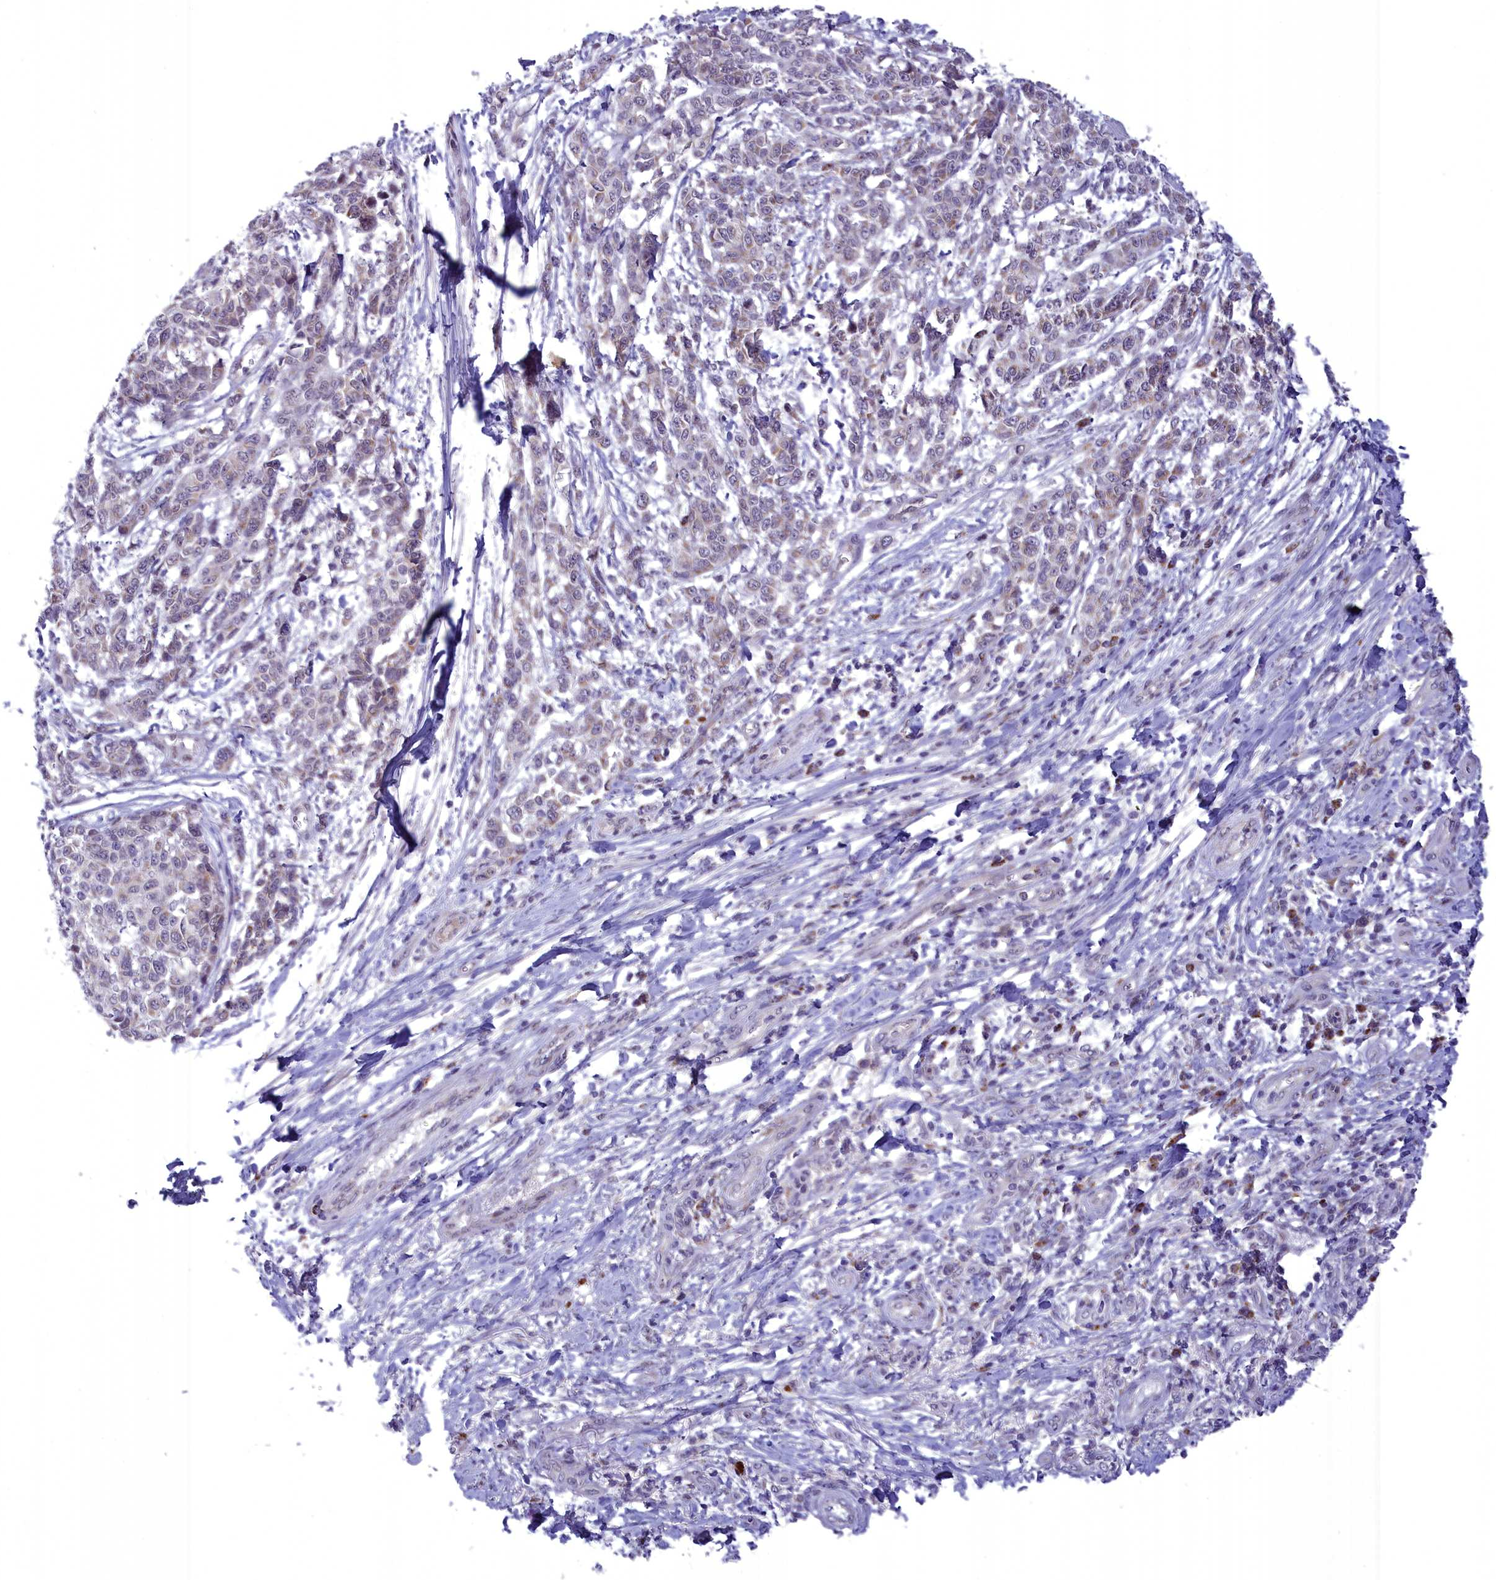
{"staining": {"intensity": "weak", "quantity": "<25%", "location": "cytoplasmic/membranous"}, "tissue": "melanoma", "cell_type": "Tumor cells", "image_type": "cancer", "snomed": [{"axis": "morphology", "description": "Malignant melanoma, NOS"}, {"axis": "topography", "description": "Skin"}], "caption": "Immunohistochemistry of human melanoma displays no expression in tumor cells.", "gene": "FAM149B1", "patient": {"sex": "male", "age": 49}}